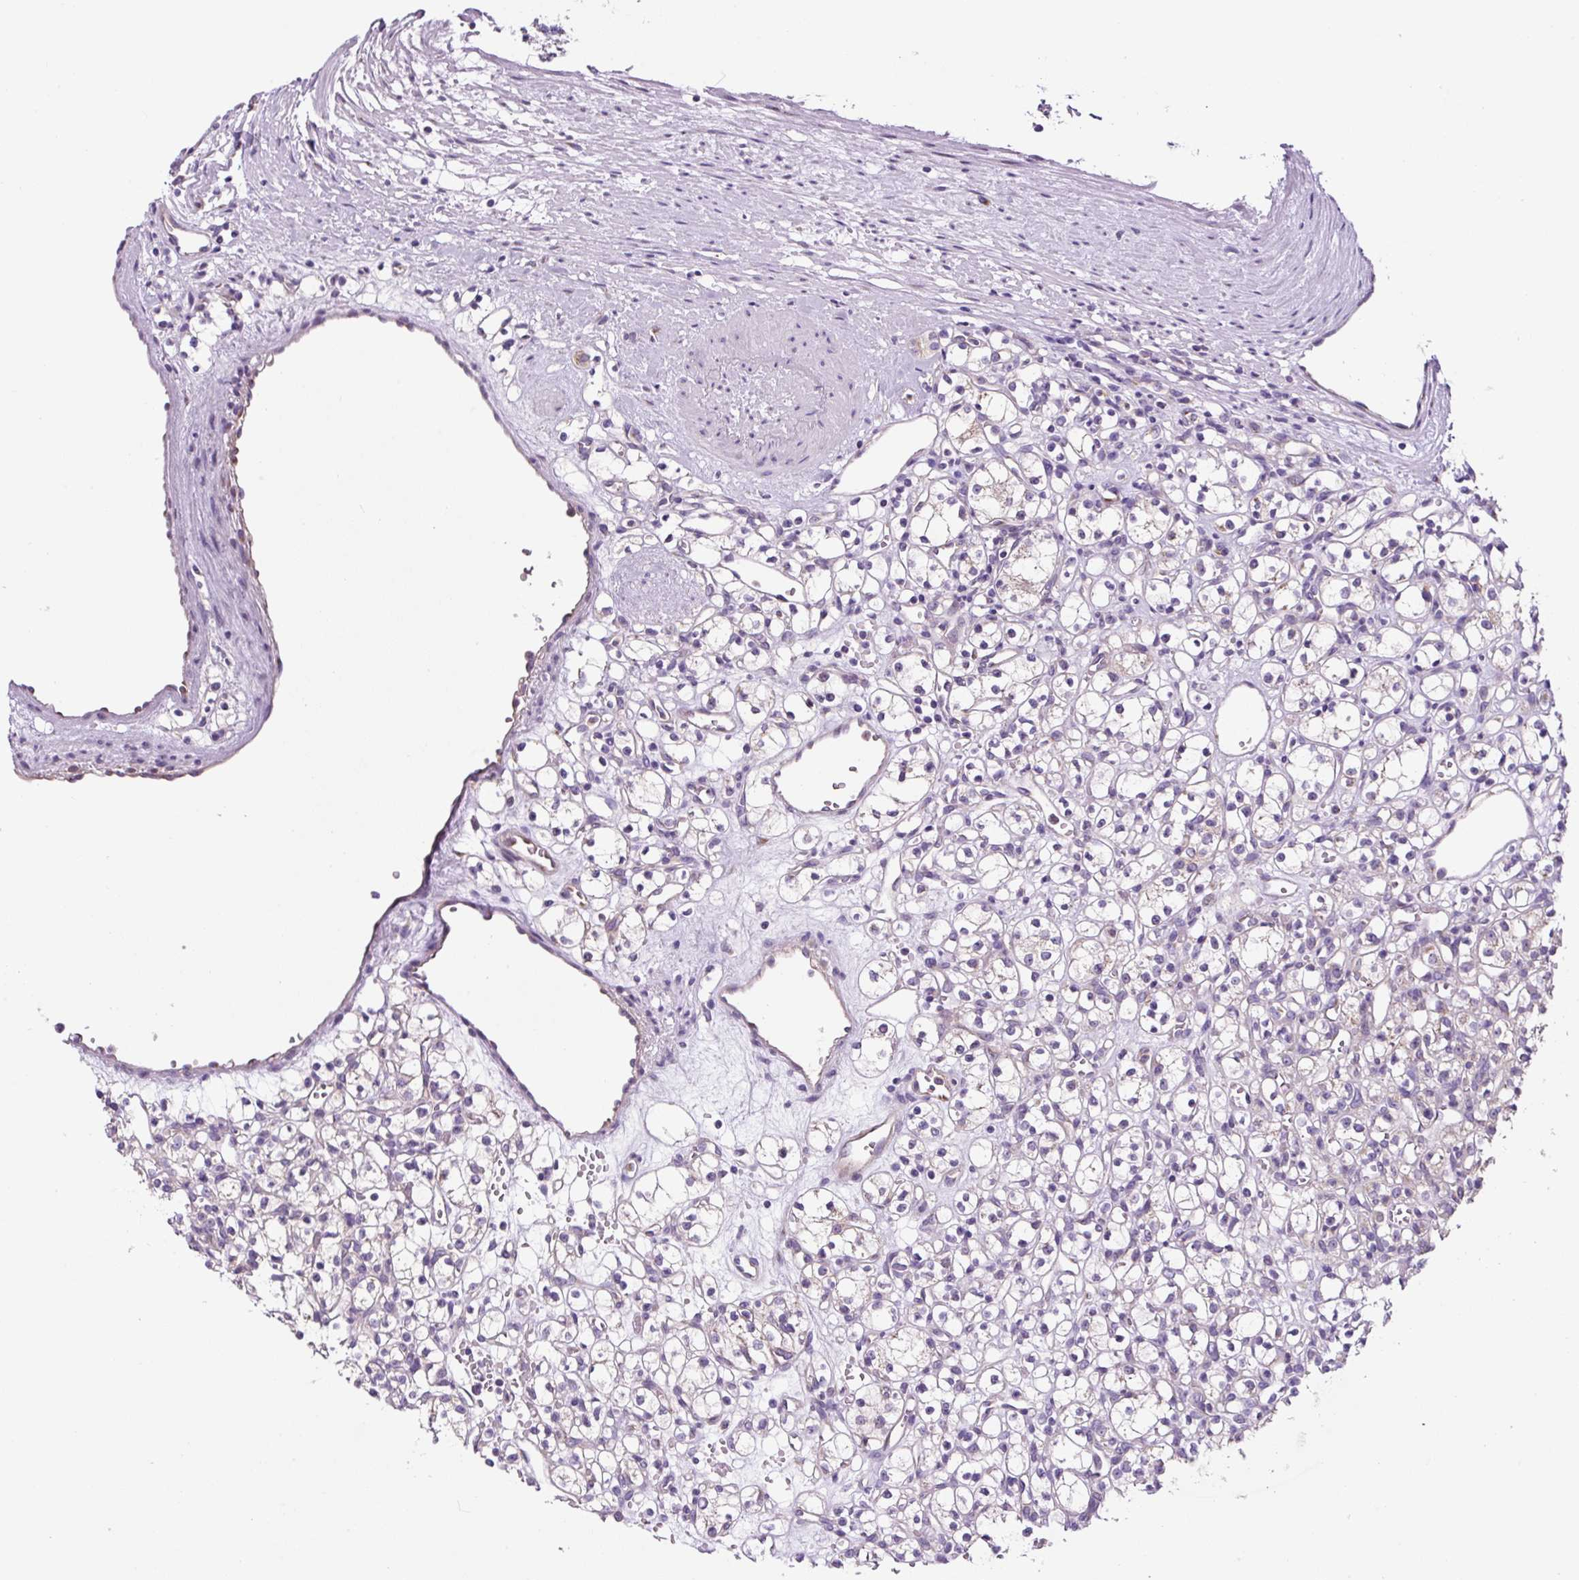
{"staining": {"intensity": "negative", "quantity": "none", "location": "none"}, "tissue": "renal cancer", "cell_type": "Tumor cells", "image_type": "cancer", "snomed": [{"axis": "morphology", "description": "Adenocarcinoma, NOS"}, {"axis": "topography", "description": "Kidney"}], "caption": "Human renal cancer (adenocarcinoma) stained for a protein using IHC displays no expression in tumor cells.", "gene": "GORASP1", "patient": {"sex": "female", "age": 59}}